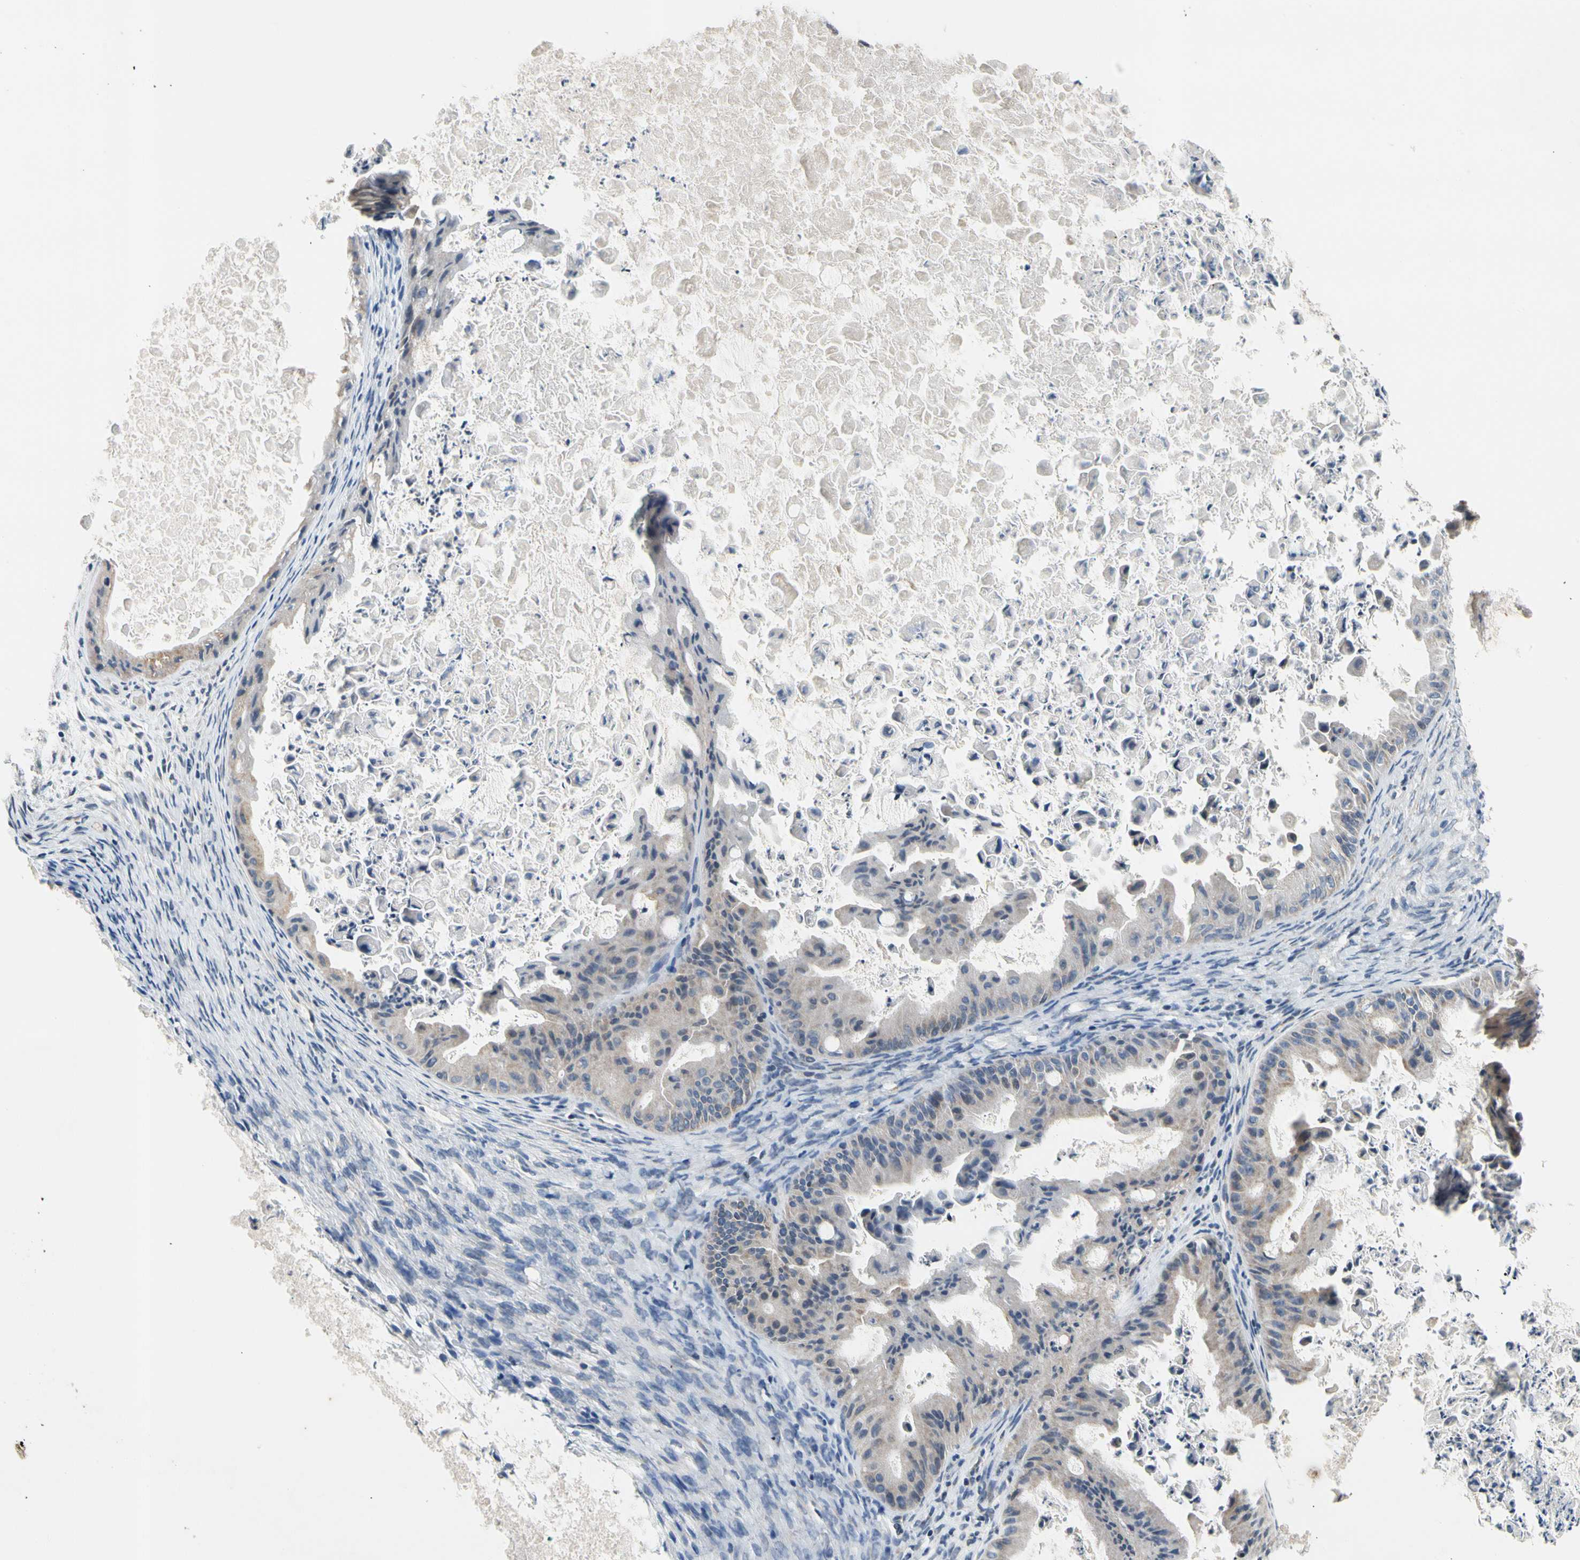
{"staining": {"intensity": "negative", "quantity": "none", "location": "none"}, "tissue": "ovarian cancer", "cell_type": "Tumor cells", "image_type": "cancer", "snomed": [{"axis": "morphology", "description": "Cystadenocarcinoma, mucinous, NOS"}, {"axis": "topography", "description": "Ovary"}], "caption": "DAB (3,3'-diaminobenzidine) immunohistochemical staining of ovarian mucinous cystadenocarcinoma displays no significant positivity in tumor cells. (Brightfield microscopy of DAB (3,3'-diaminobenzidine) immunohistochemistry (IHC) at high magnification).", "gene": "SOX30", "patient": {"sex": "female", "age": 37}}